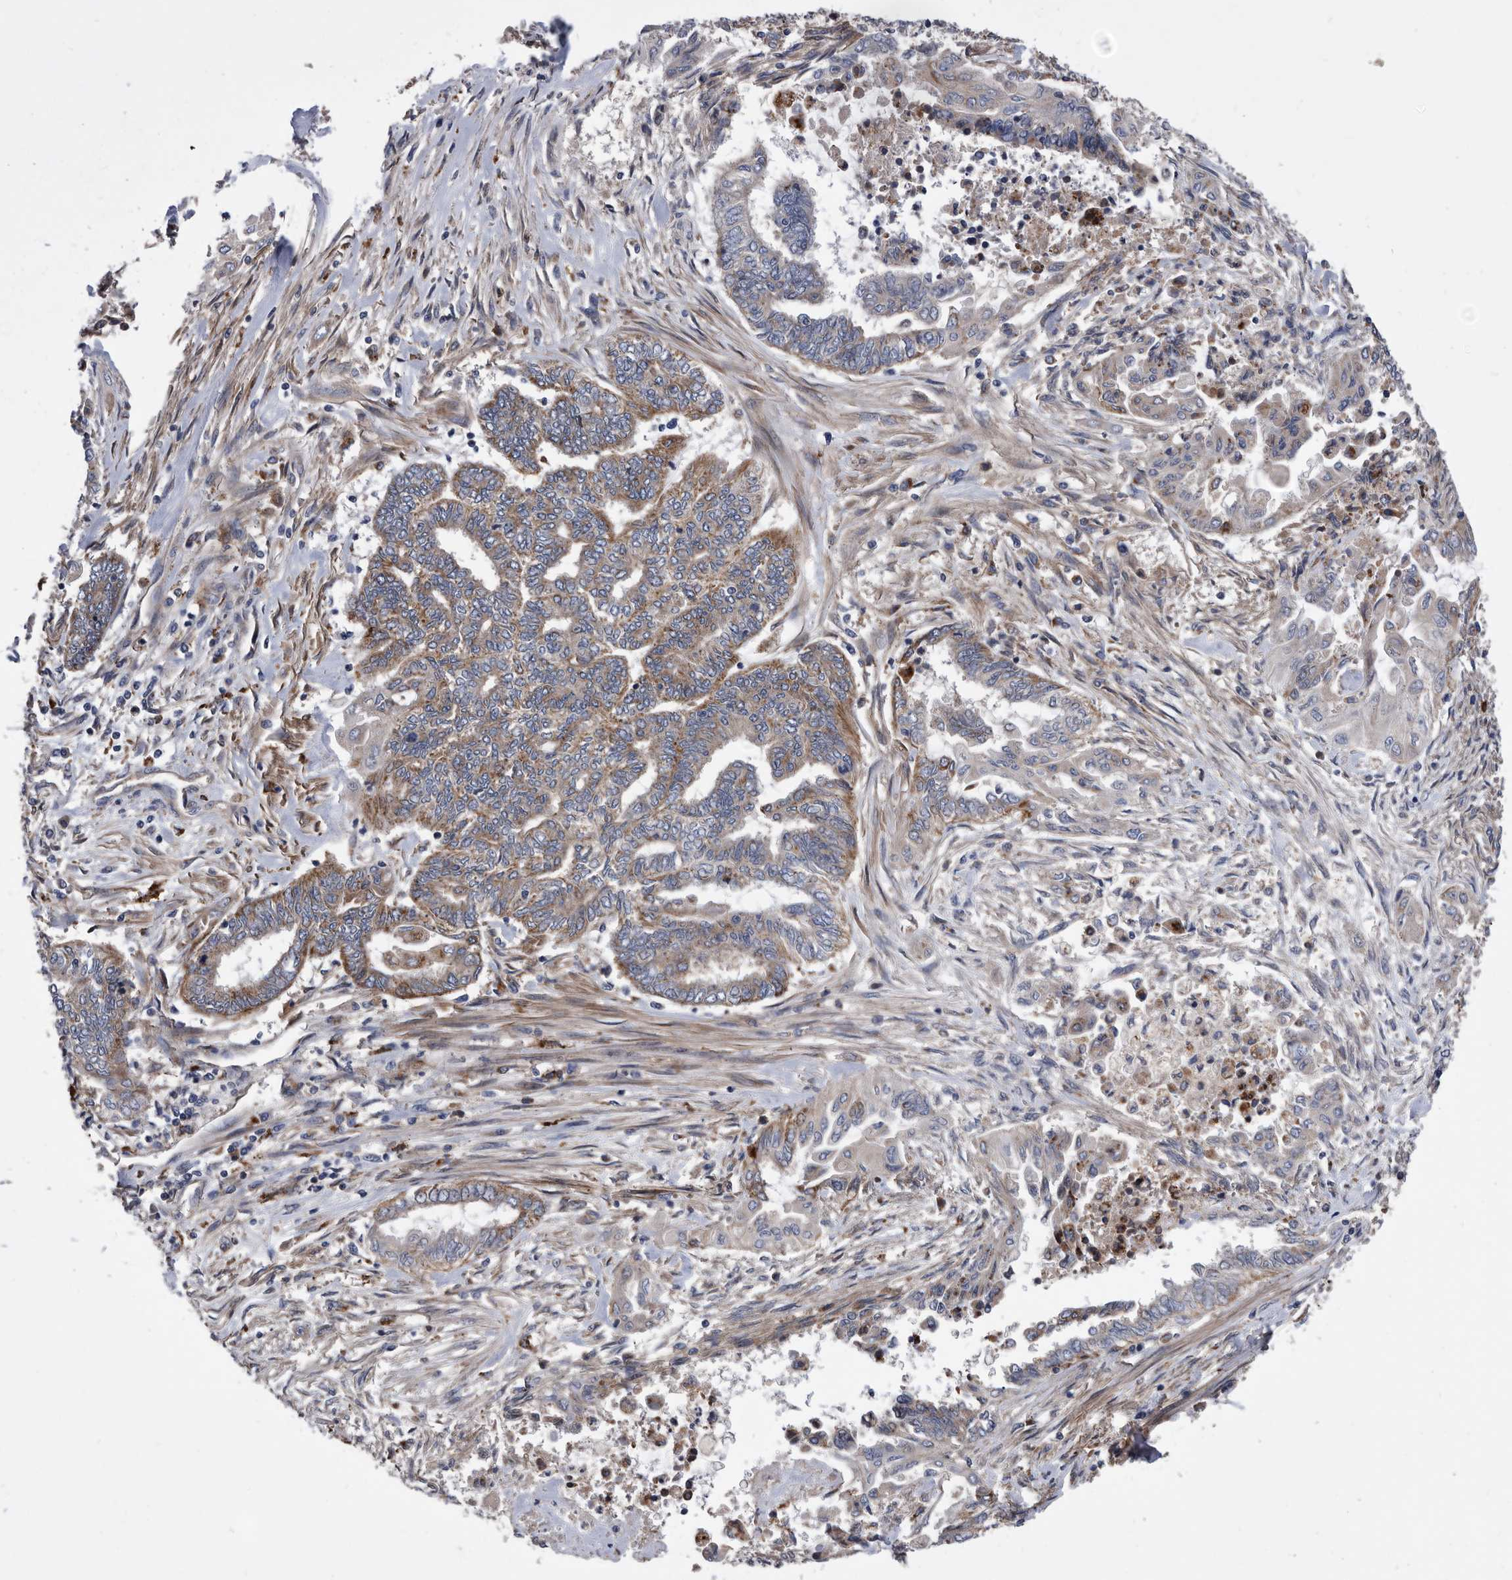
{"staining": {"intensity": "moderate", "quantity": "25%-75%", "location": "cytoplasmic/membranous"}, "tissue": "endometrial cancer", "cell_type": "Tumor cells", "image_type": "cancer", "snomed": [{"axis": "morphology", "description": "Adenocarcinoma, NOS"}, {"axis": "topography", "description": "Uterus"}, {"axis": "topography", "description": "Endometrium"}], "caption": "Protein expression analysis of endometrial cancer reveals moderate cytoplasmic/membranous expression in about 25%-75% of tumor cells.", "gene": "BAIAP3", "patient": {"sex": "female", "age": 70}}